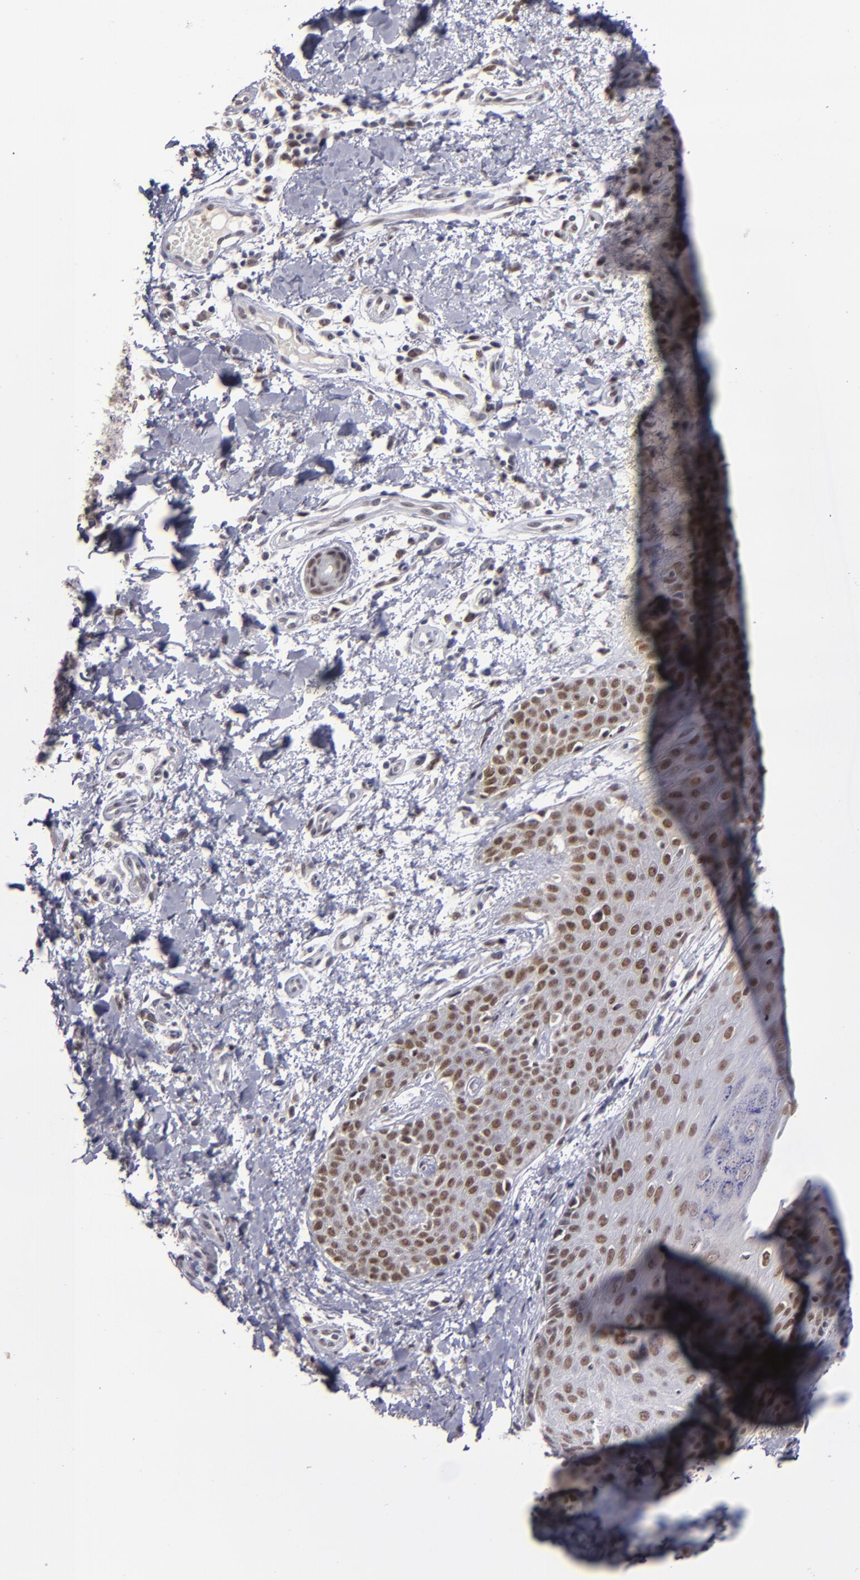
{"staining": {"intensity": "weak", "quantity": ">75%", "location": "nuclear"}, "tissue": "skin cancer", "cell_type": "Tumor cells", "image_type": "cancer", "snomed": [{"axis": "morphology", "description": "Basal cell carcinoma"}, {"axis": "topography", "description": "Skin"}], "caption": "Immunohistochemistry (IHC) photomicrograph of skin basal cell carcinoma stained for a protein (brown), which reveals low levels of weak nuclear positivity in about >75% of tumor cells.", "gene": "RREB1", "patient": {"sex": "male", "age": 67}}